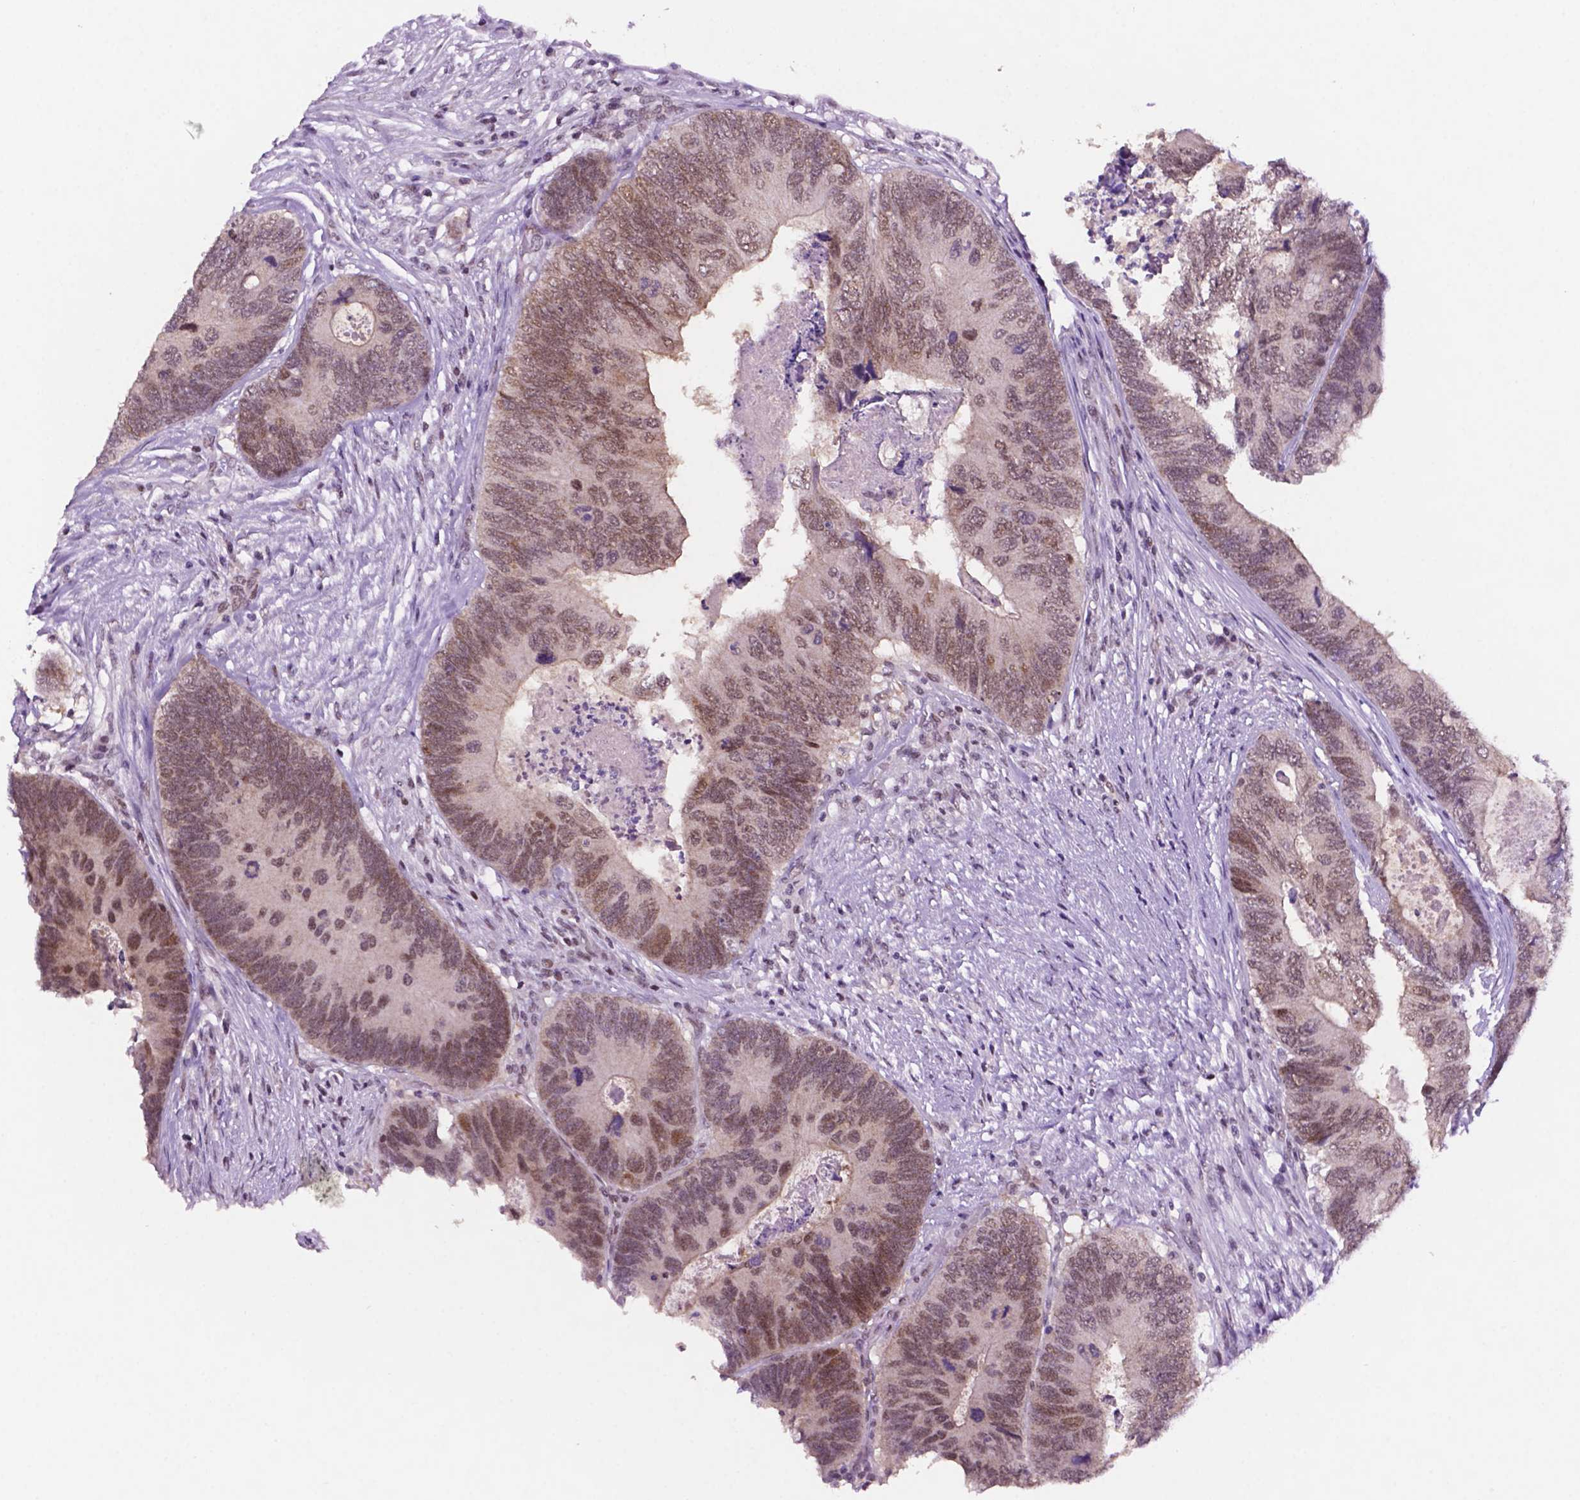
{"staining": {"intensity": "moderate", "quantity": "25%-75%", "location": "cytoplasmic/membranous,nuclear"}, "tissue": "colorectal cancer", "cell_type": "Tumor cells", "image_type": "cancer", "snomed": [{"axis": "morphology", "description": "Adenocarcinoma, NOS"}, {"axis": "topography", "description": "Colon"}], "caption": "Immunohistochemistry staining of colorectal cancer, which demonstrates medium levels of moderate cytoplasmic/membranous and nuclear expression in approximately 25%-75% of tumor cells indicating moderate cytoplasmic/membranous and nuclear protein positivity. The staining was performed using DAB (brown) for protein detection and nuclei were counterstained in hematoxylin (blue).", "gene": "NCOR1", "patient": {"sex": "female", "age": 67}}